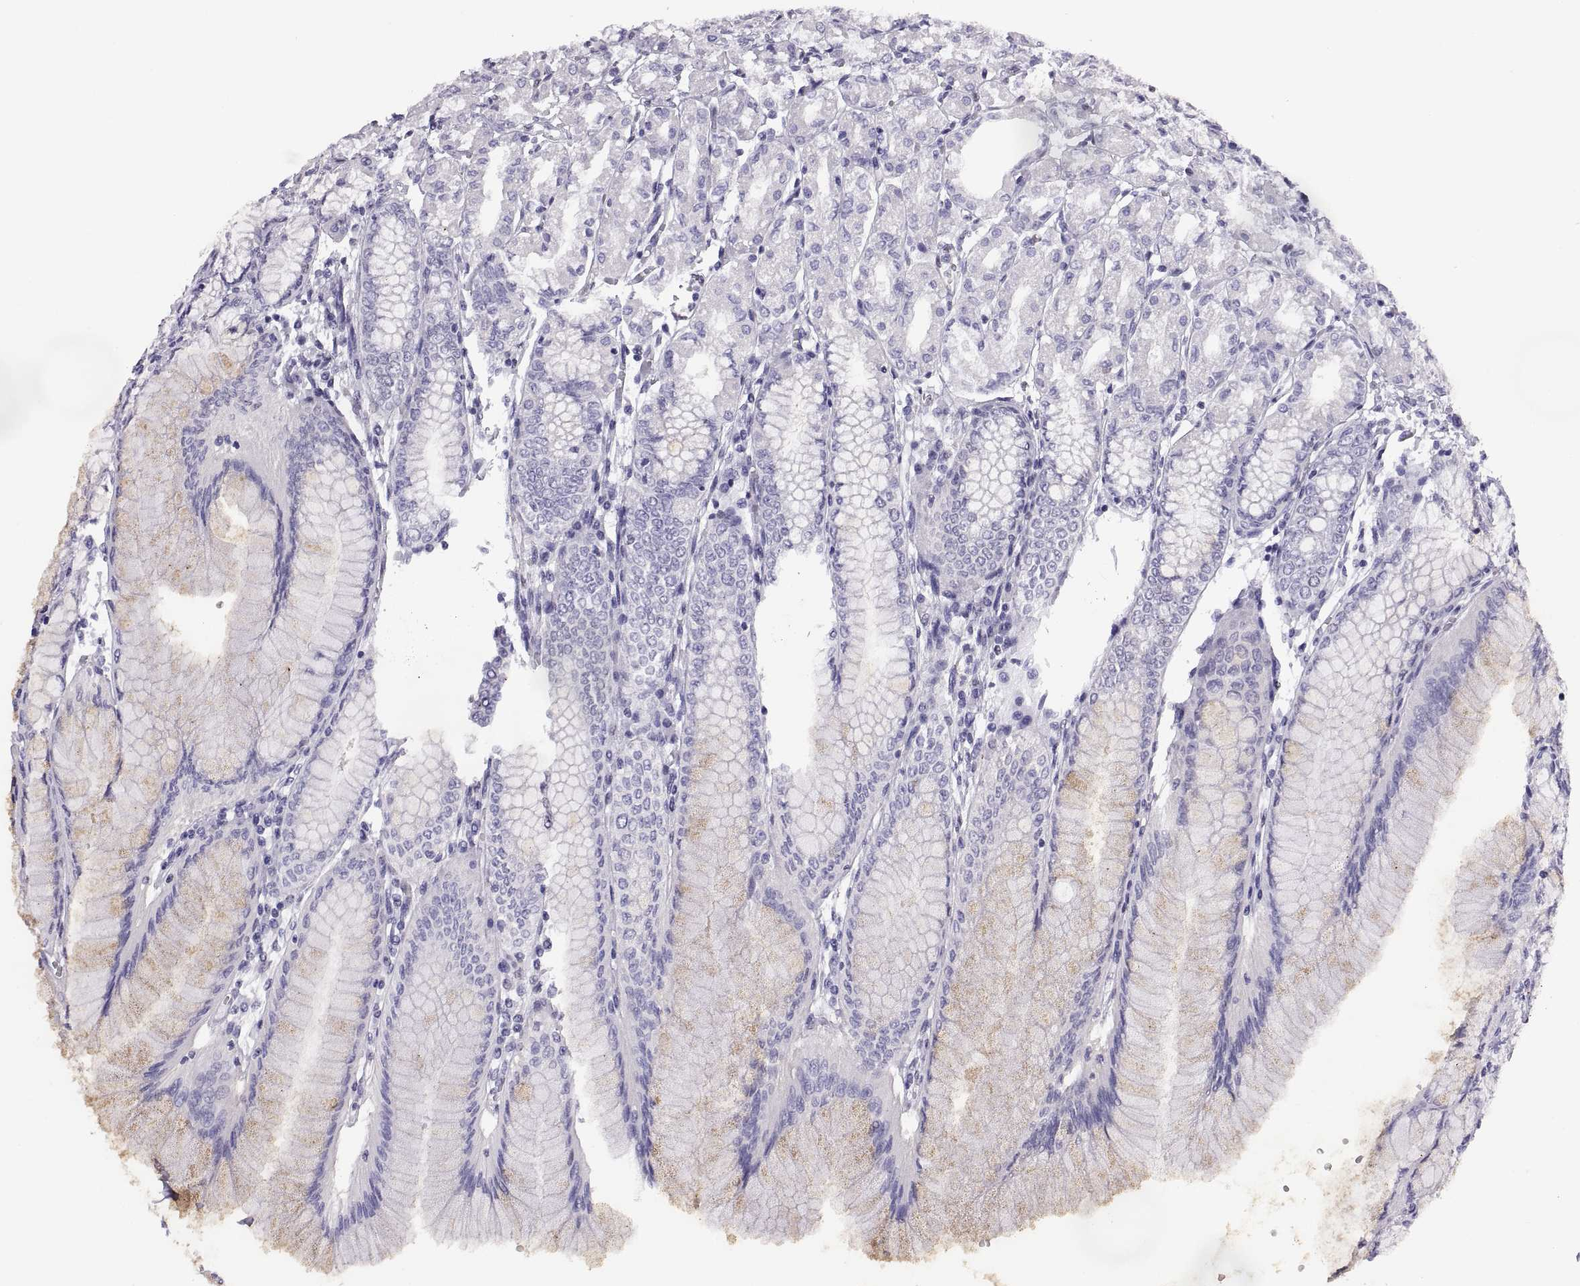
{"staining": {"intensity": "negative", "quantity": "none", "location": "none"}, "tissue": "stomach", "cell_type": "Glandular cells", "image_type": "normal", "snomed": [{"axis": "morphology", "description": "Normal tissue, NOS"}, {"axis": "topography", "description": "Skeletal muscle"}, {"axis": "topography", "description": "Stomach"}], "caption": "Protein analysis of benign stomach displays no significant positivity in glandular cells.", "gene": "CARTPT", "patient": {"sex": "female", "age": 57}}